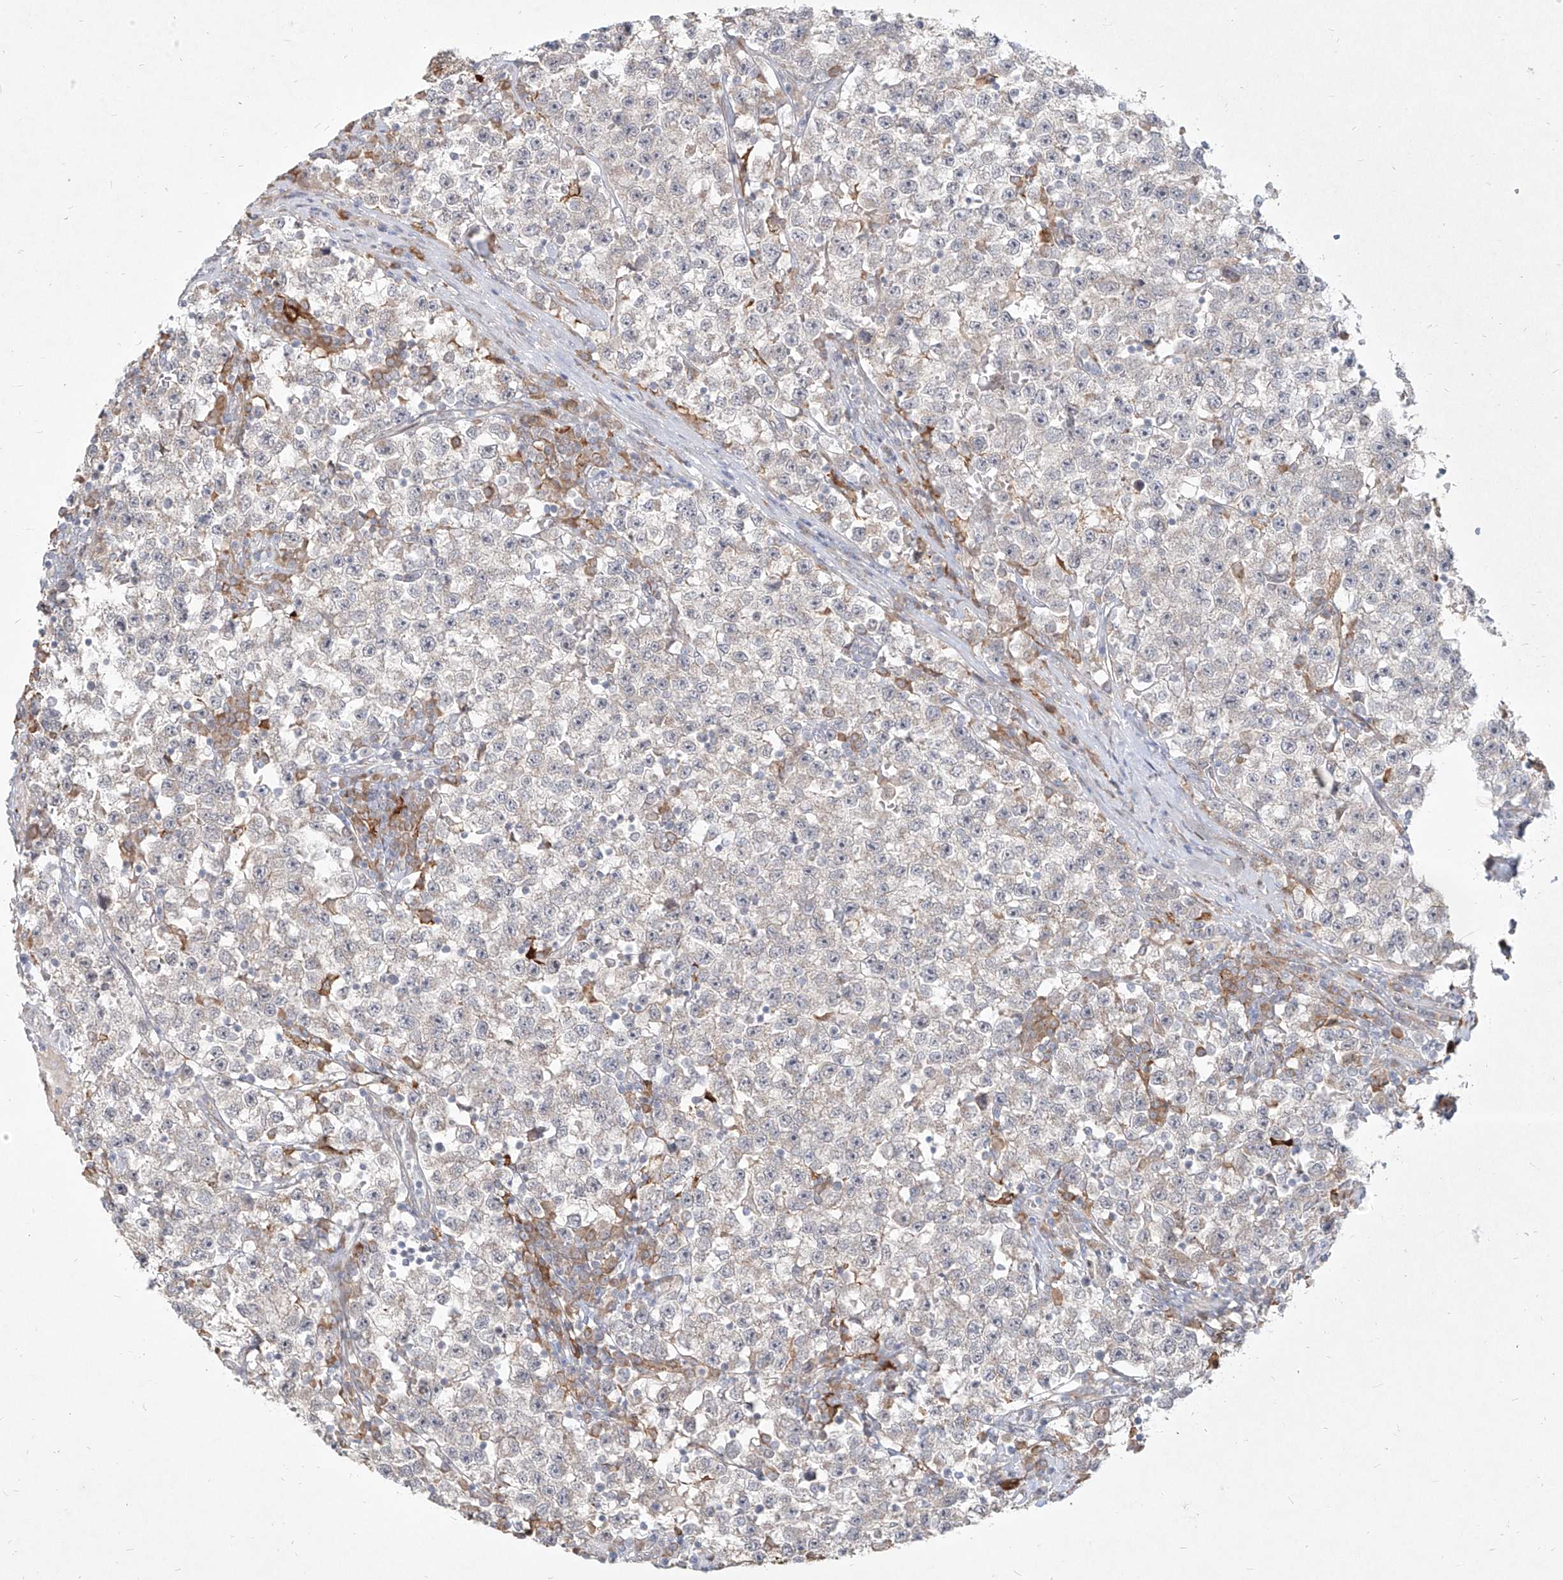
{"staining": {"intensity": "negative", "quantity": "none", "location": "none"}, "tissue": "testis cancer", "cell_type": "Tumor cells", "image_type": "cancer", "snomed": [{"axis": "morphology", "description": "Seminoma, NOS"}, {"axis": "topography", "description": "Testis"}], "caption": "DAB immunohistochemical staining of testis seminoma shows no significant staining in tumor cells.", "gene": "CD209", "patient": {"sex": "male", "age": 22}}